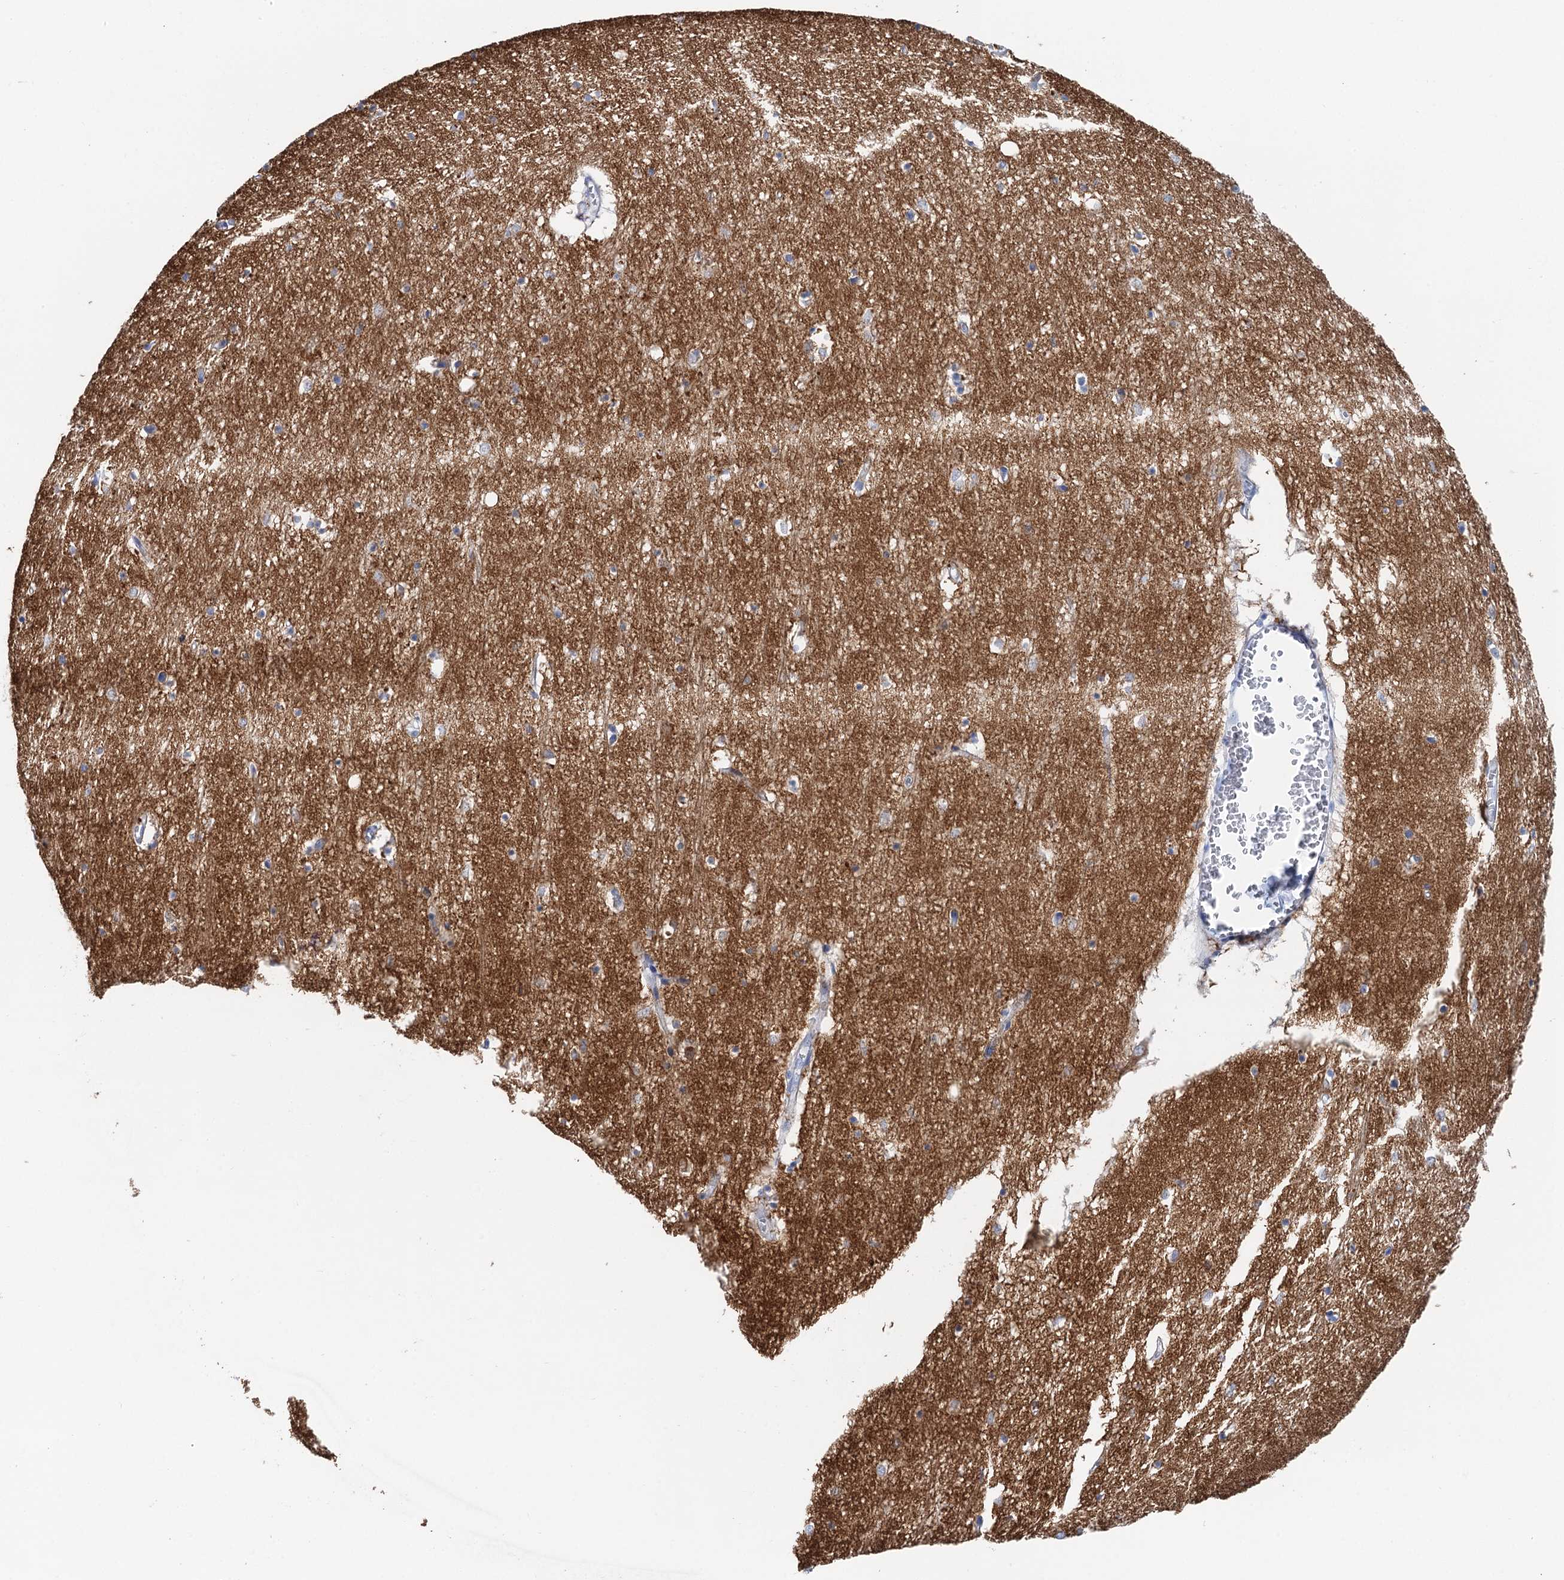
{"staining": {"intensity": "moderate", "quantity": "<25%", "location": "cytoplasmic/membranous"}, "tissue": "hippocampus", "cell_type": "Glial cells", "image_type": "normal", "snomed": [{"axis": "morphology", "description": "Normal tissue, NOS"}, {"axis": "topography", "description": "Hippocampus"}], "caption": "High-power microscopy captured an IHC photomicrograph of unremarkable hippocampus, revealing moderate cytoplasmic/membranous expression in about <25% of glial cells.", "gene": "NLRP10", "patient": {"sex": "female", "age": 64}}